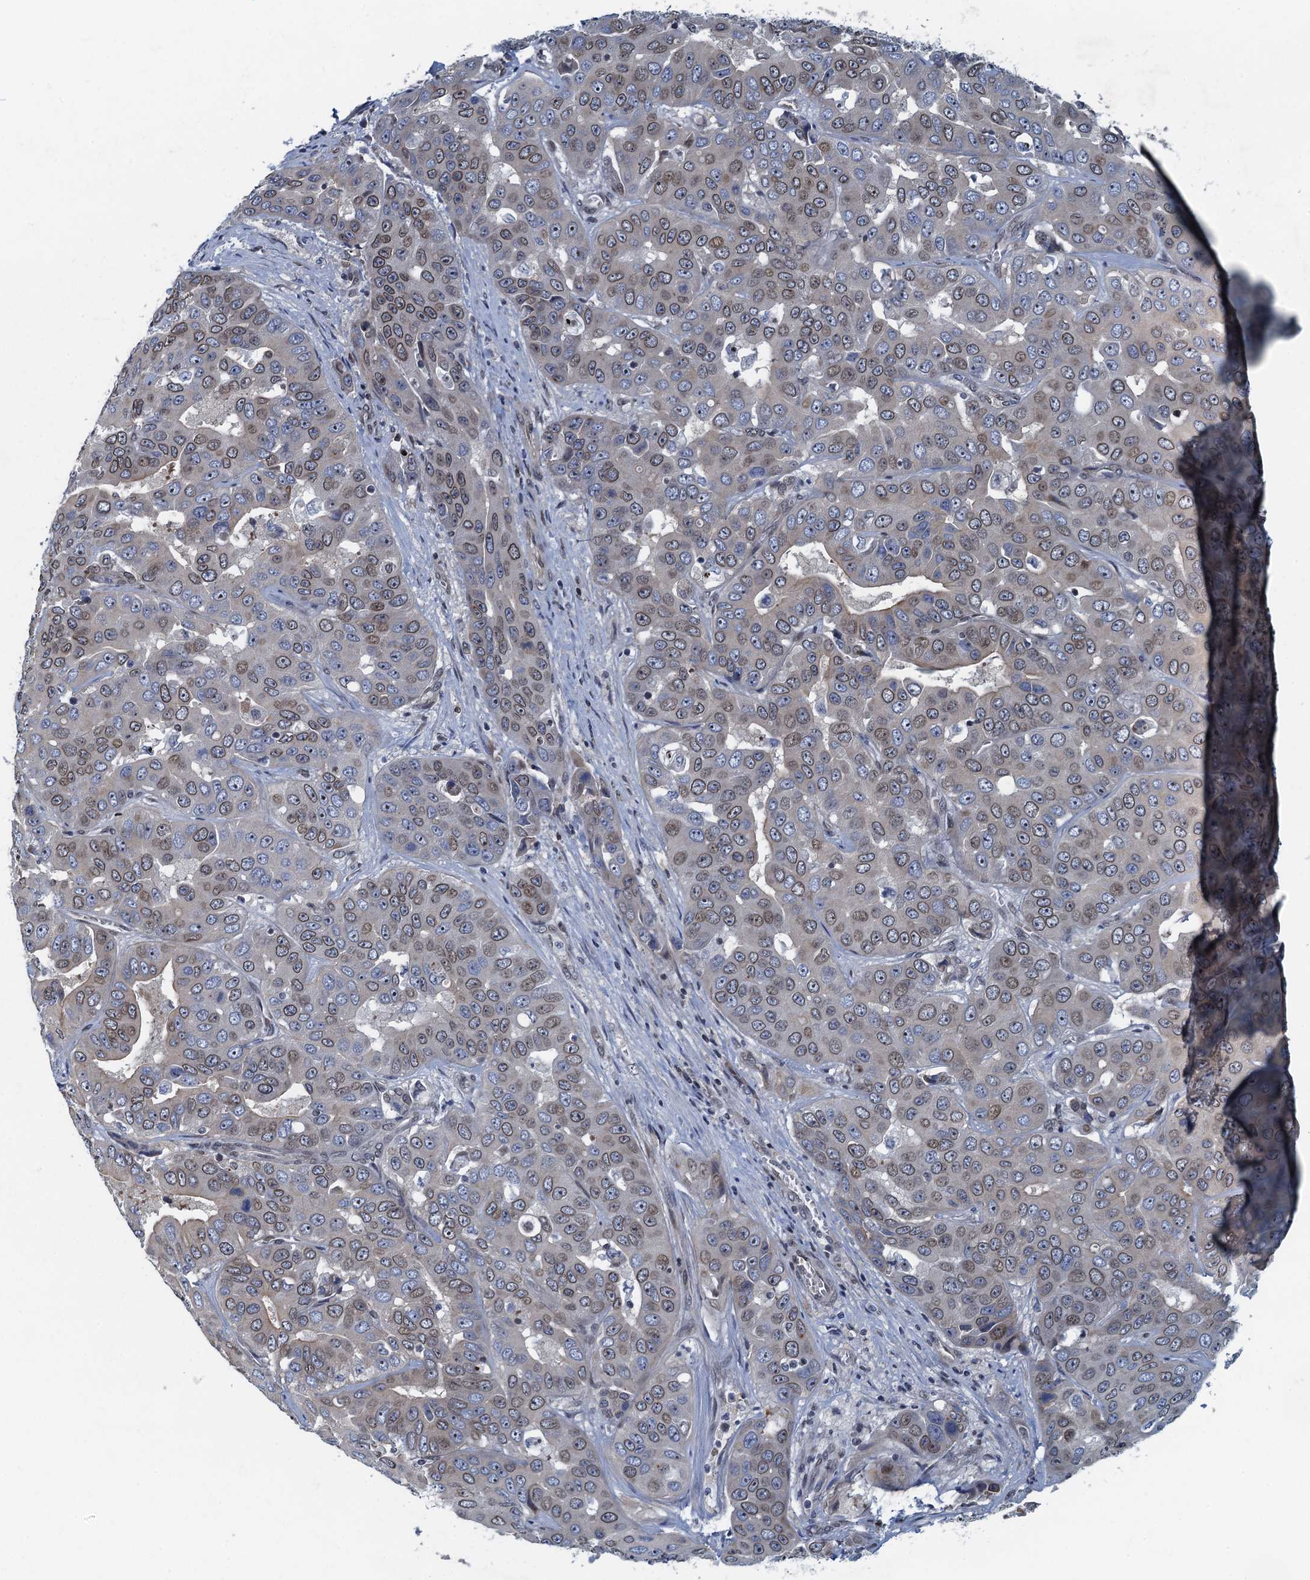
{"staining": {"intensity": "weak", "quantity": ">75%", "location": "cytoplasmic/membranous,nuclear"}, "tissue": "liver cancer", "cell_type": "Tumor cells", "image_type": "cancer", "snomed": [{"axis": "morphology", "description": "Cholangiocarcinoma"}, {"axis": "topography", "description": "Liver"}], "caption": "Immunohistochemistry (IHC) micrograph of neoplastic tissue: liver cancer (cholangiocarcinoma) stained using immunohistochemistry shows low levels of weak protein expression localized specifically in the cytoplasmic/membranous and nuclear of tumor cells, appearing as a cytoplasmic/membranous and nuclear brown color.", "gene": "CCDC34", "patient": {"sex": "female", "age": 52}}